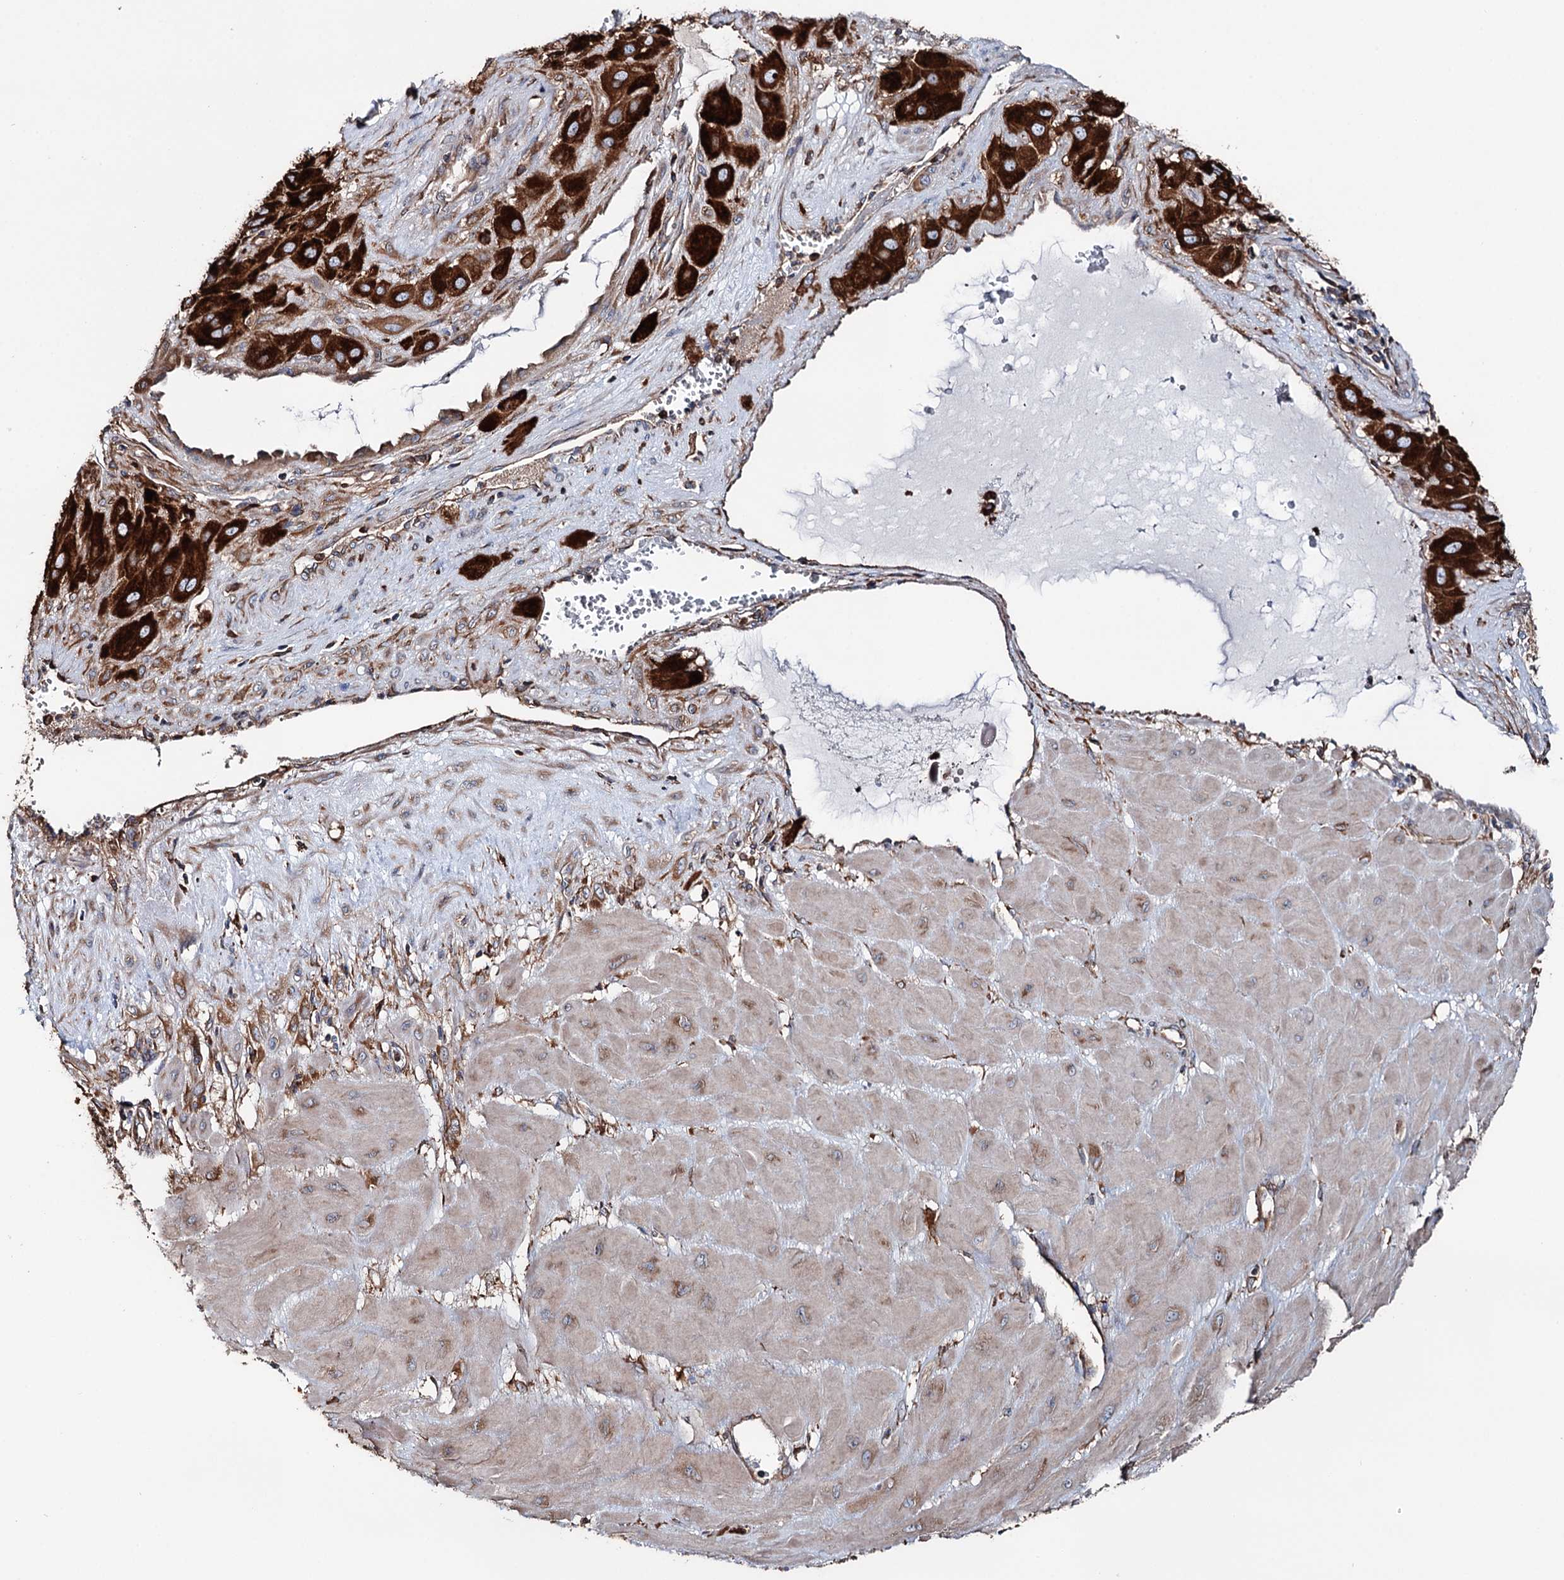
{"staining": {"intensity": "strong", "quantity": "25%-75%", "location": "cytoplasmic/membranous"}, "tissue": "cervical cancer", "cell_type": "Tumor cells", "image_type": "cancer", "snomed": [{"axis": "morphology", "description": "Squamous cell carcinoma, NOS"}, {"axis": "topography", "description": "Cervix"}], "caption": "There is high levels of strong cytoplasmic/membranous expression in tumor cells of cervical squamous cell carcinoma, as demonstrated by immunohistochemical staining (brown color).", "gene": "ERP29", "patient": {"sex": "female", "age": 34}}